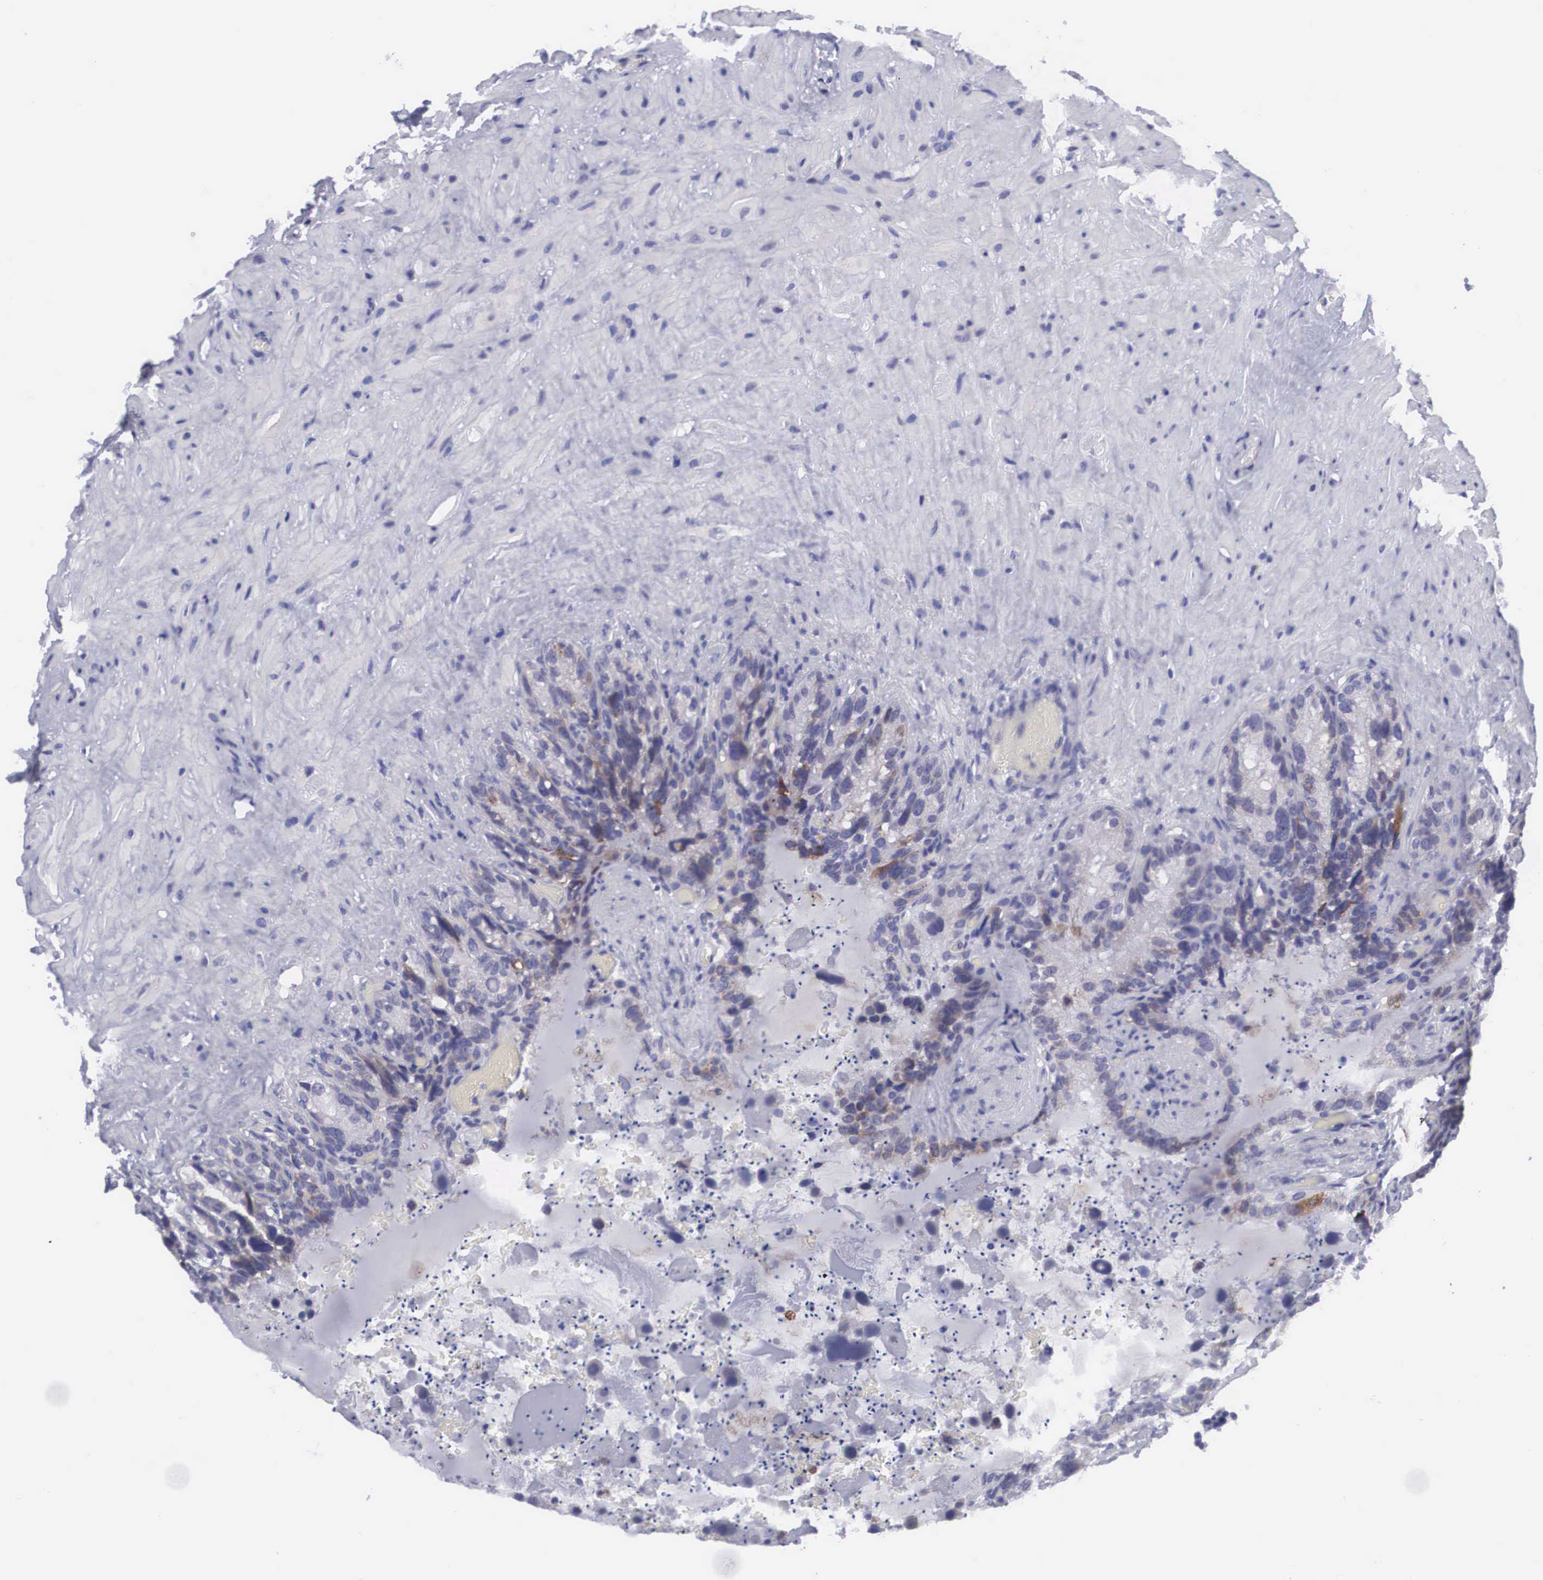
{"staining": {"intensity": "moderate", "quantity": "25%-75%", "location": "cytoplasmic/membranous"}, "tissue": "seminal vesicle", "cell_type": "Glandular cells", "image_type": "normal", "snomed": [{"axis": "morphology", "description": "Normal tissue, NOS"}, {"axis": "topography", "description": "Seminal veicle"}], "caption": "DAB (3,3'-diaminobenzidine) immunohistochemical staining of unremarkable seminal vesicle shows moderate cytoplasmic/membranous protein expression in approximately 25%-75% of glandular cells.", "gene": "SOX11", "patient": {"sex": "male", "age": 63}}